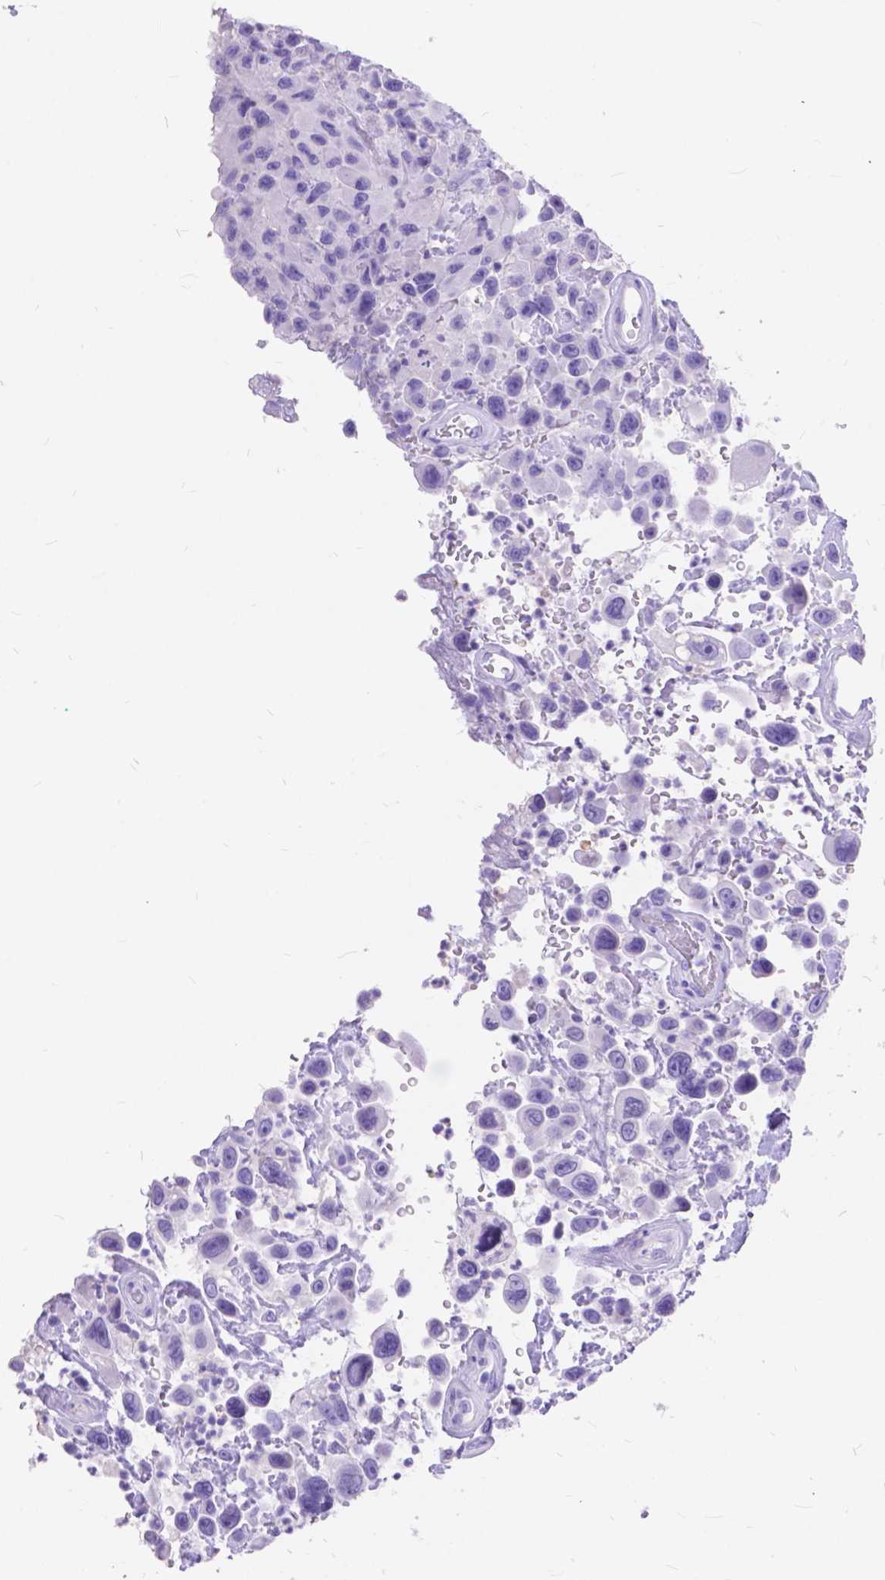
{"staining": {"intensity": "negative", "quantity": "none", "location": "none"}, "tissue": "urothelial cancer", "cell_type": "Tumor cells", "image_type": "cancer", "snomed": [{"axis": "morphology", "description": "Urothelial carcinoma, High grade"}, {"axis": "topography", "description": "Urinary bladder"}], "caption": "This image is of urothelial carcinoma (high-grade) stained with immunohistochemistry (IHC) to label a protein in brown with the nuclei are counter-stained blue. There is no expression in tumor cells.", "gene": "FOXL2", "patient": {"sex": "male", "age": 53}}